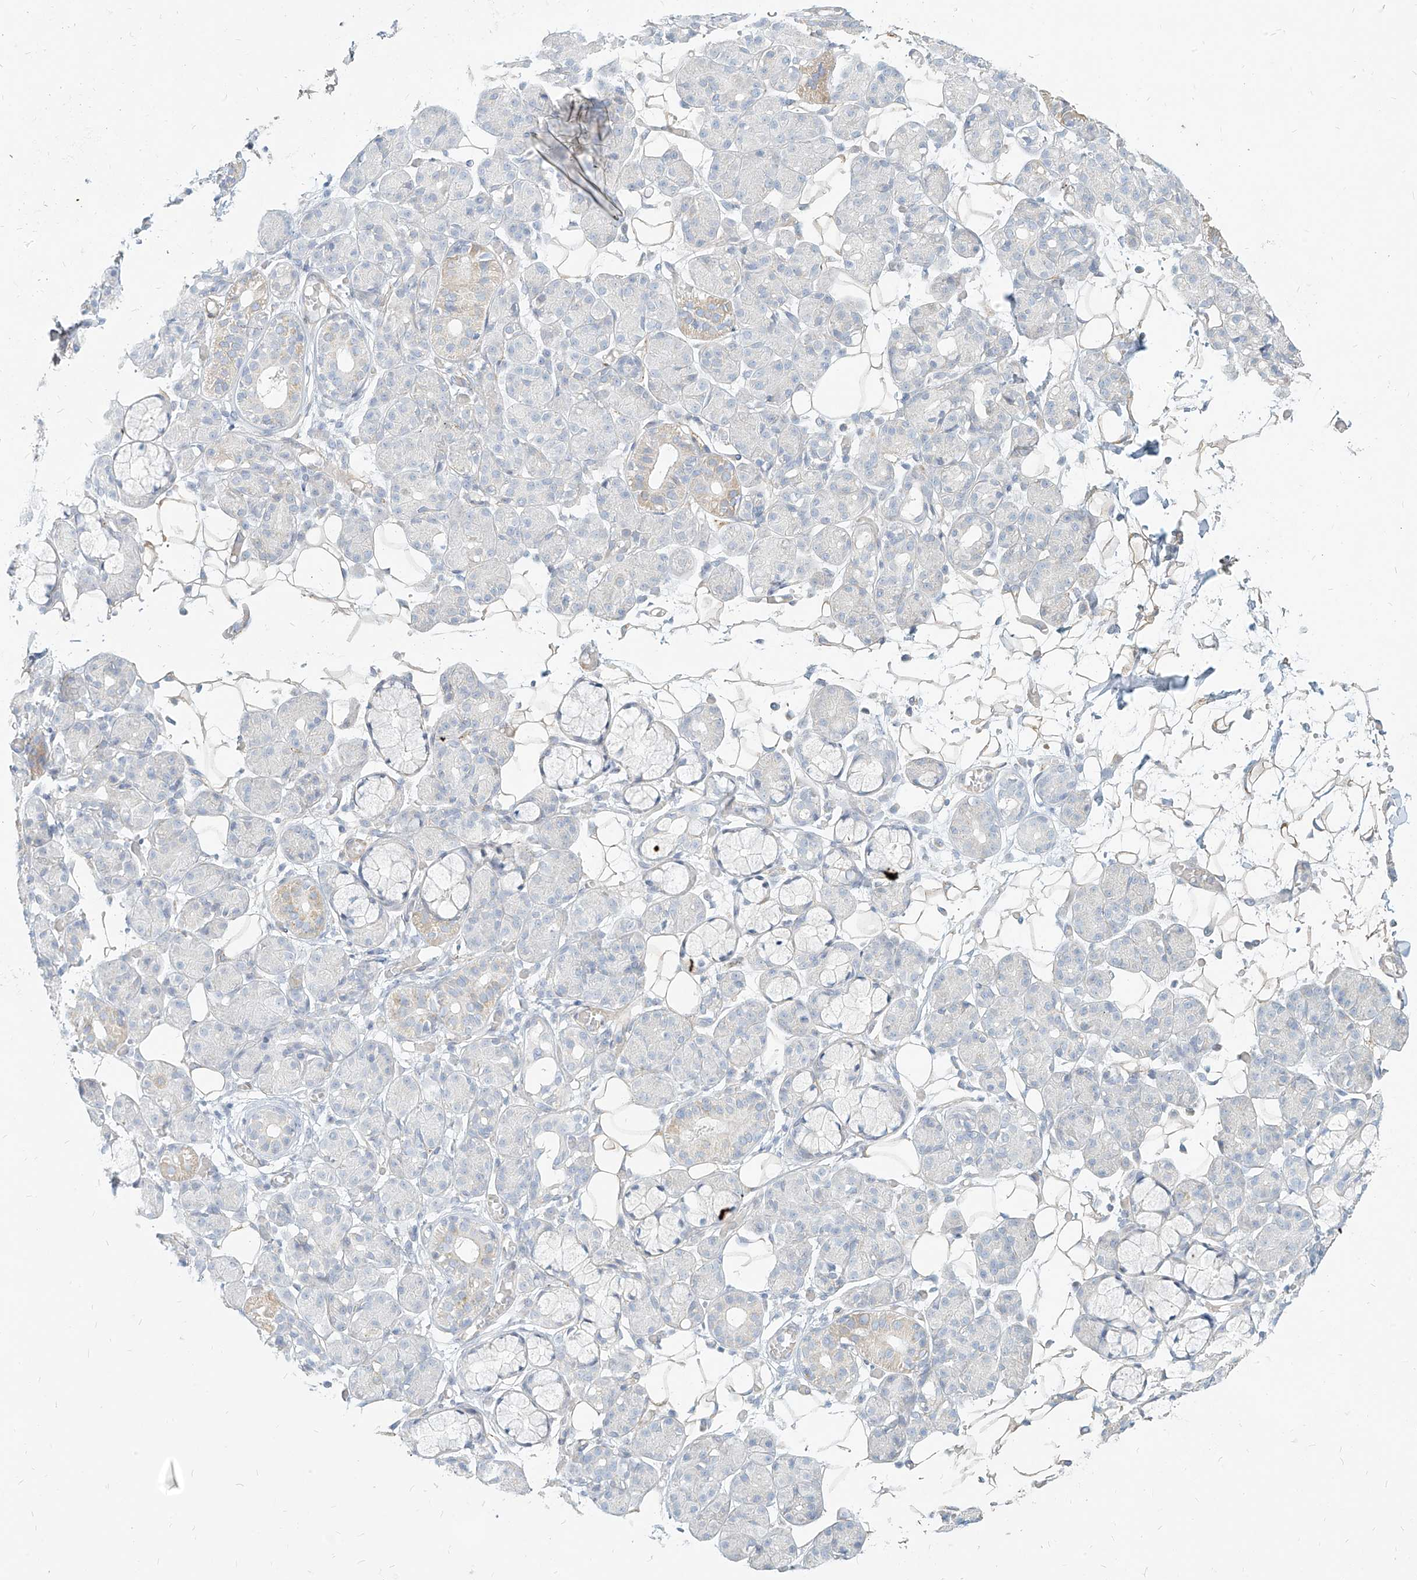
{"staining": {"intensity": "weak", "quantity": "<25%", "location": "cytoplasmic/membranous"}, "tissue": "salivary gland", "cell_type": "Glandular cells", "image_type": "normal", "snomed": [{"axis": "morphology", "description": "Normal tissue, NOS"}, {"axis": "topography", "description": "Salivary gland"}], "caption": "This is an IHC photomicrograph of unremarkable human salivary gland. There is no positivity in glandular cells.", "gene": "ITPKB", "patient": {"sex": "male", "age": 63}}